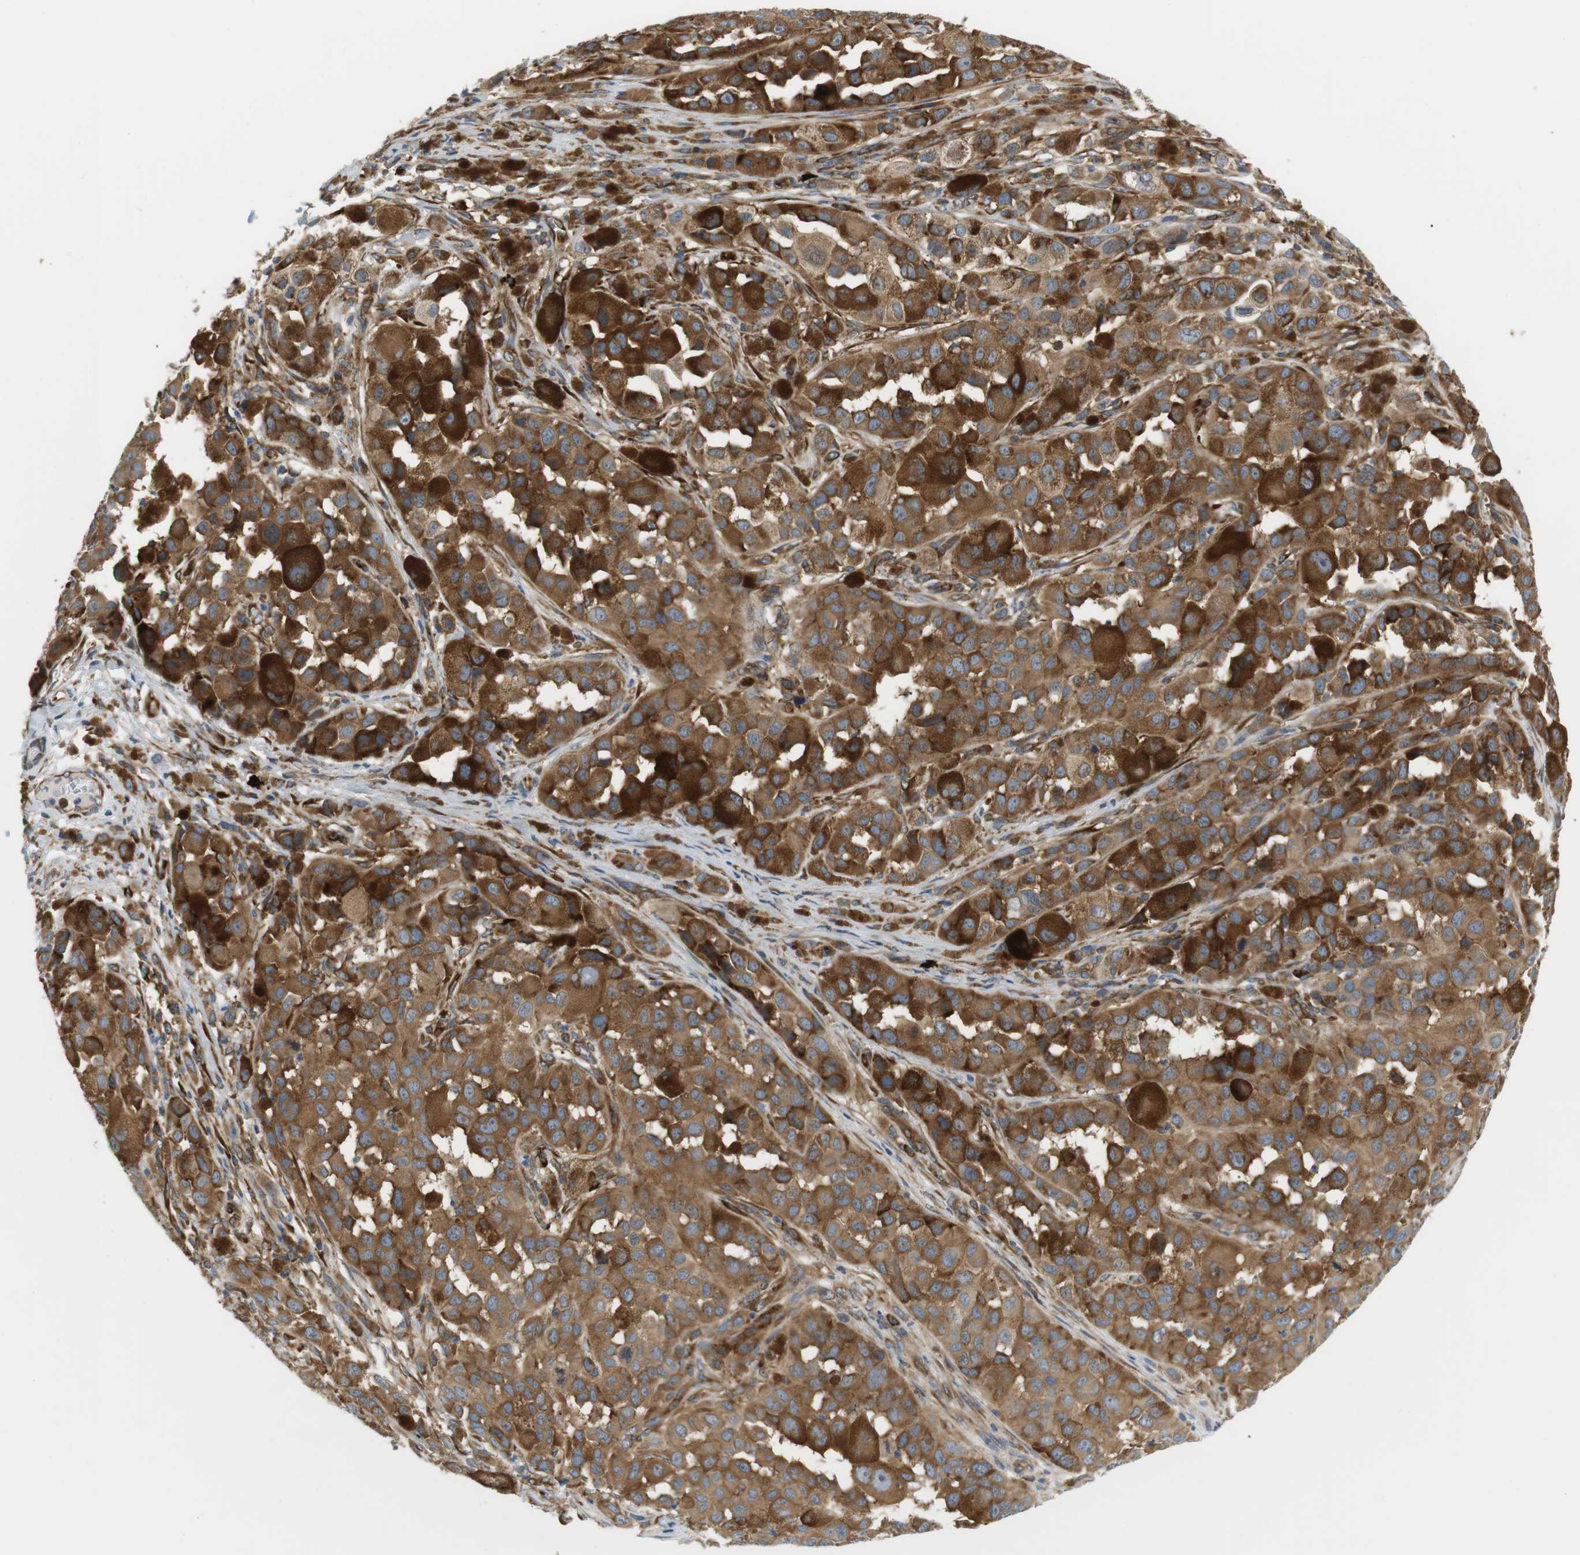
{"staining": {"intensity": "strong", "quantity": ">75%", "location": "cytoplasmic/membranous"}, "tissue": "melanoma", "cell_type": "Tumor cells", "image_type": "cancer", "snomed": [{"axis": "morphology", "description": "Malignant melanoma, NOS"}, {"axis": "topography", "description": "Skin"}], "caption": "Protein staining of malignant melanoma tissue shows strong cytoplasmic/membranous staining in approximately >75% of tumor cells.", "gene": "TMEM200A", "patient": {"sex": "male", "age": 96}}